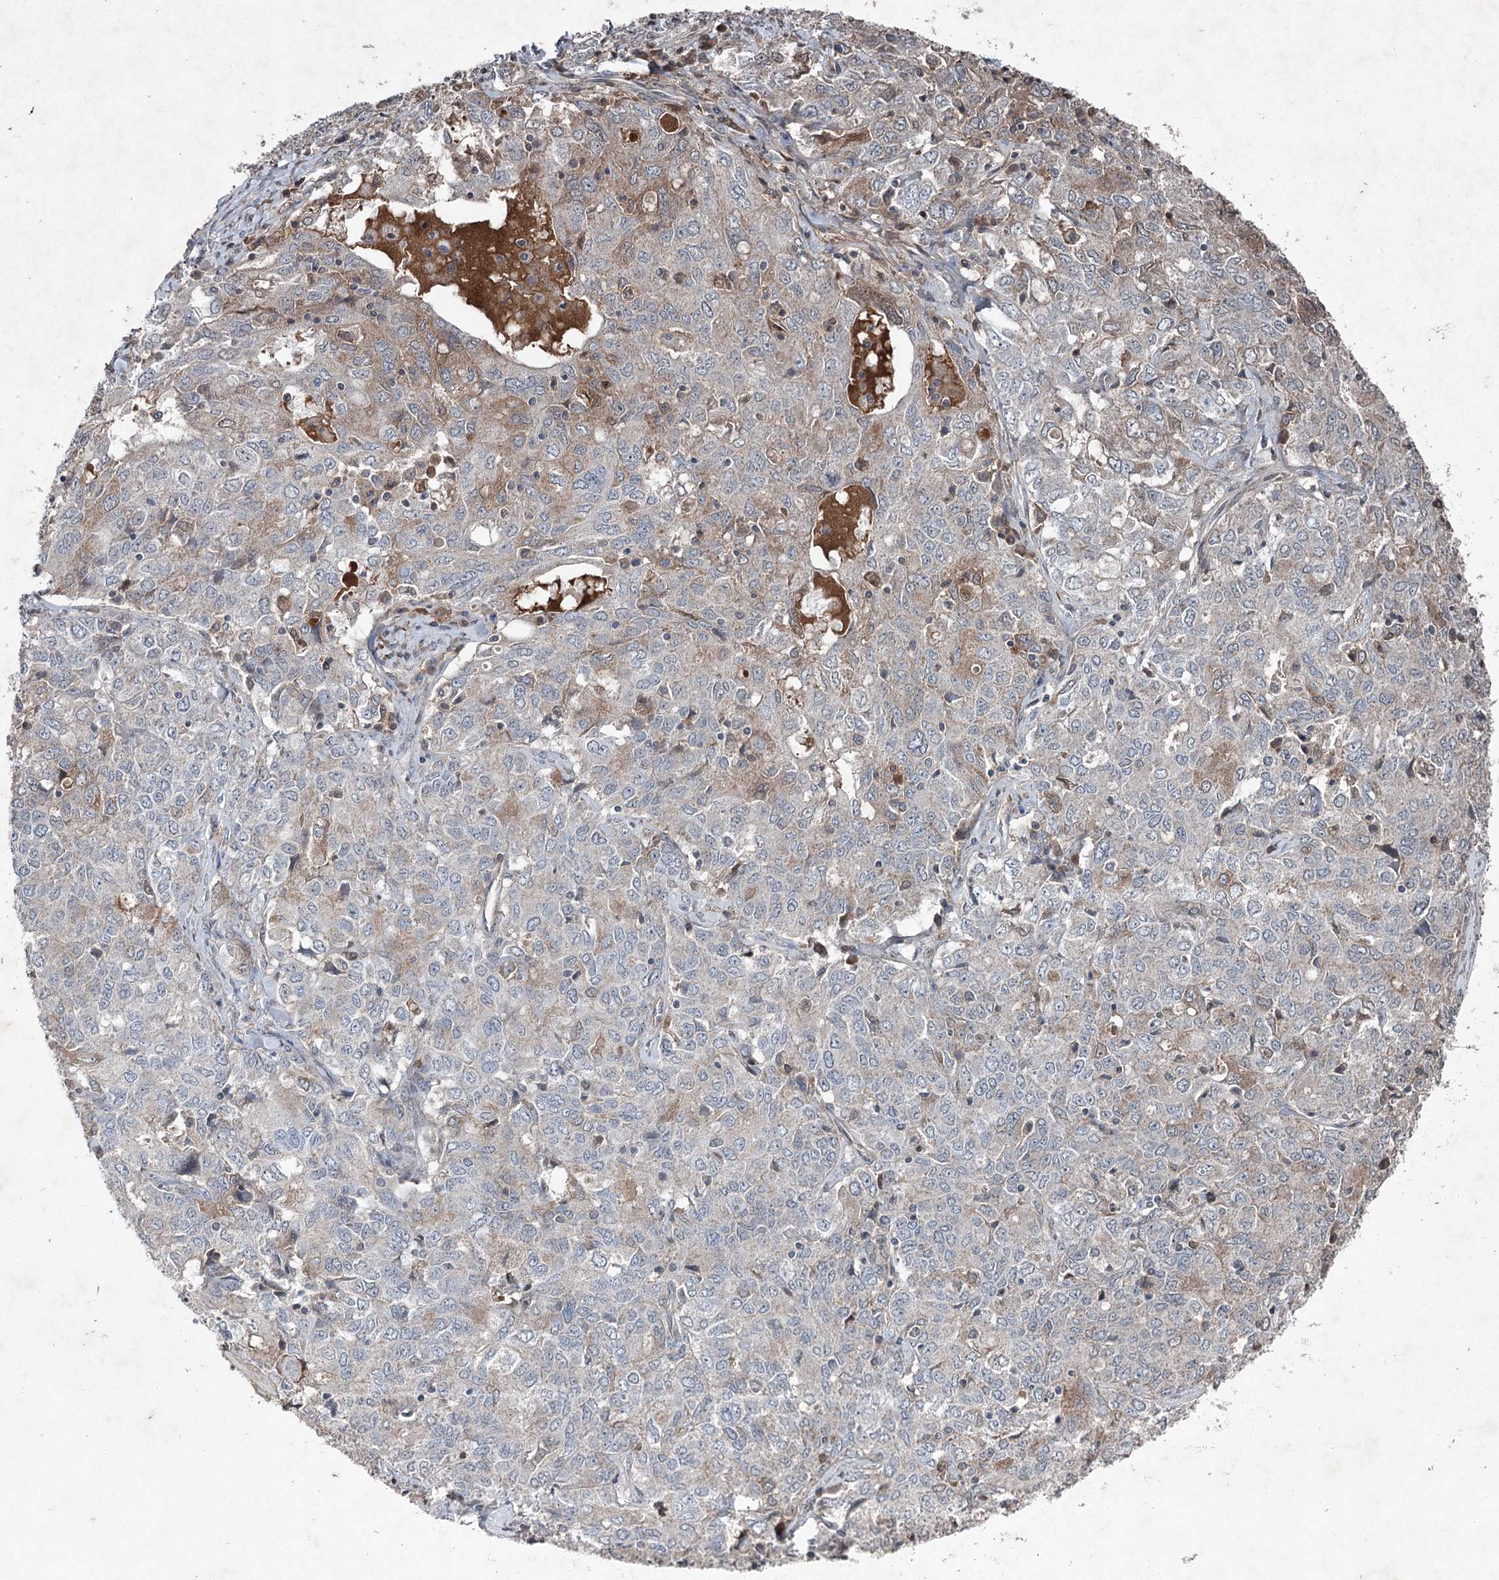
{"staining": {"intensity": "weak", "quantity": "<25%", "location": "cytoplasmic/membranous"}, "tissue": "ovarian cancer", "cell_type": "Tumor cells", "image_type": "cancer", "snomed": [{"axis": "morphology", "description": "Carcinoma, endometroid"}, {"axis": "topography", "description": "Ovary"}], "caption": "Histopathology image shows no protein expression in tumor cells of ovarian endometroid carcinoma tissue.", "gene": "PGLYRP2", "patient": {"sex": "female", "age": 62}}